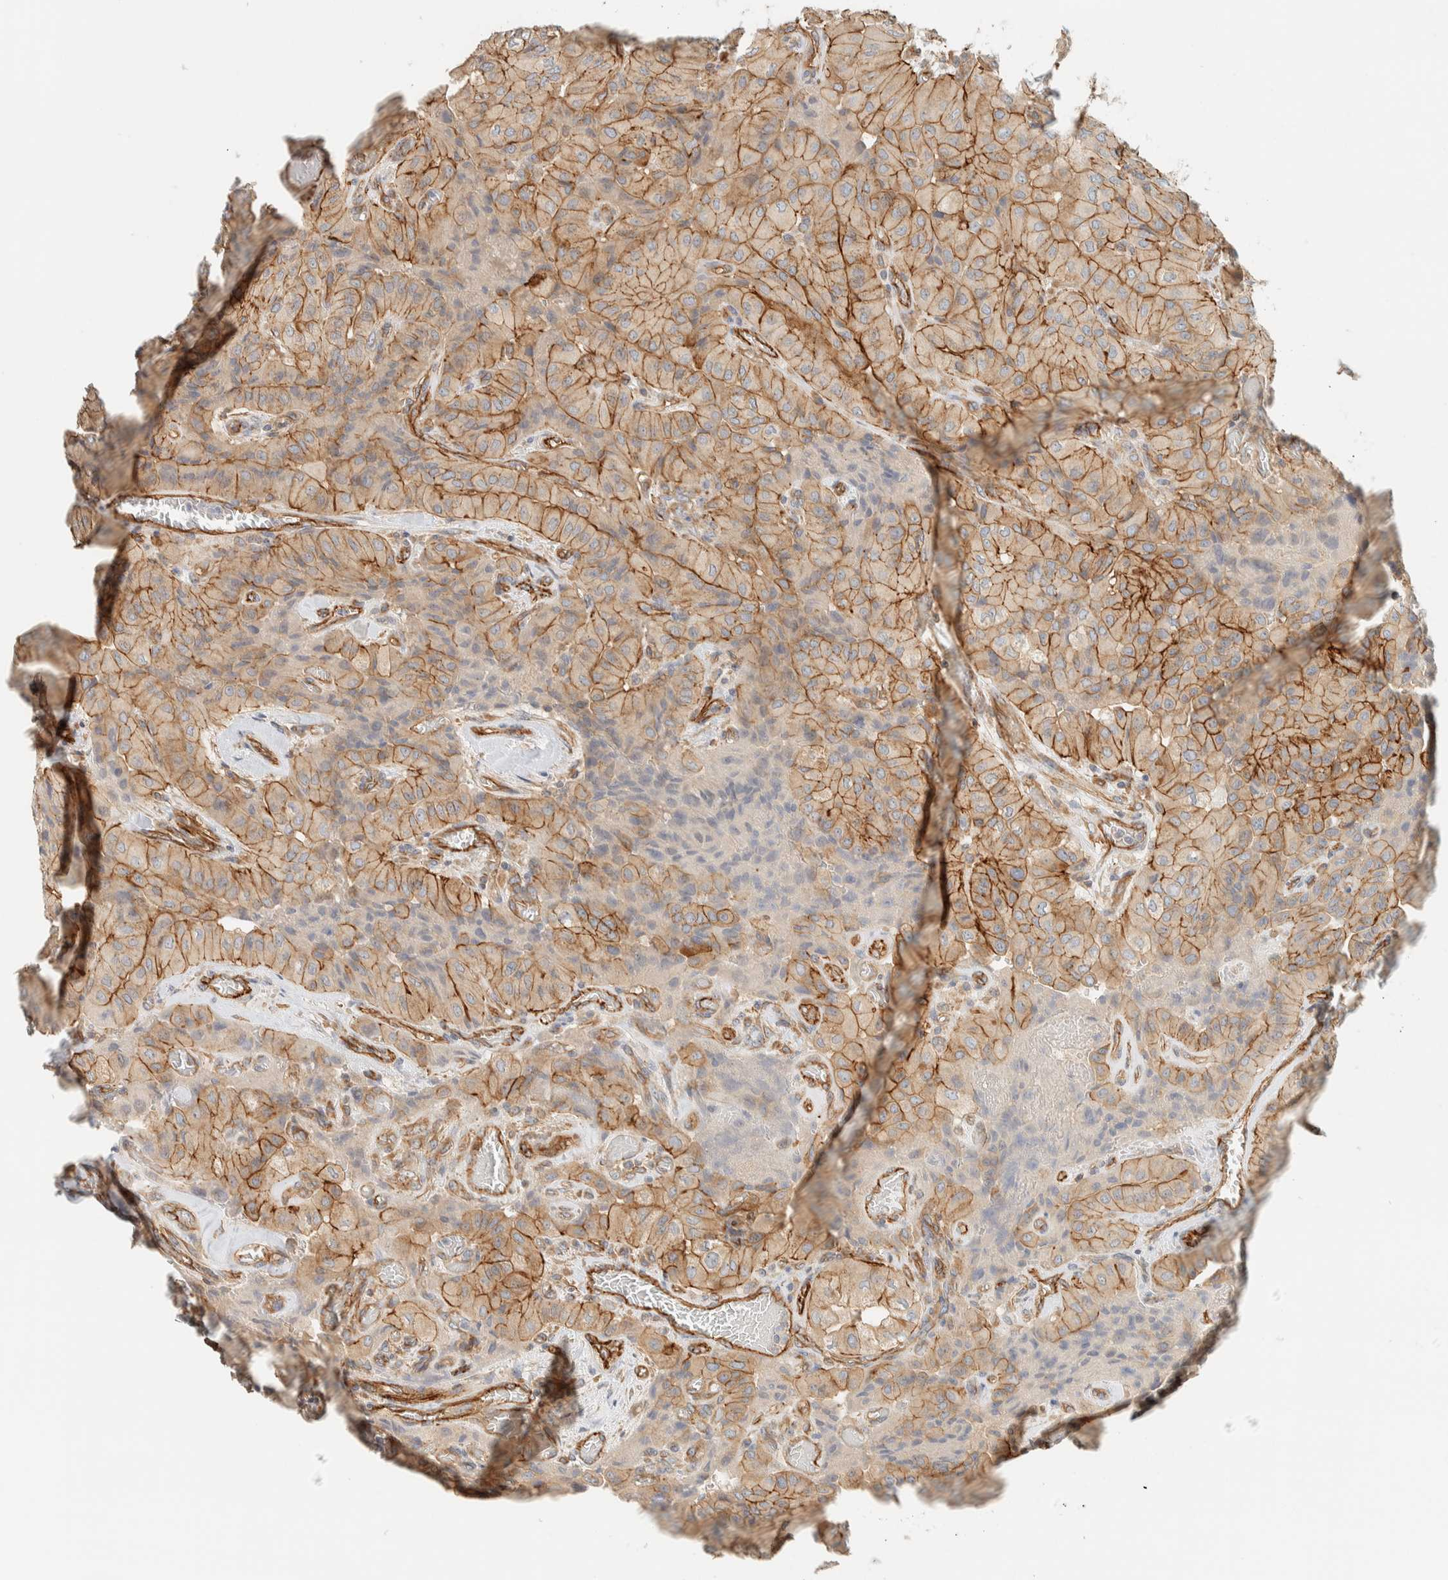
{"staining": {"intensity": "moderate", "quantity": ">75%", "location": "cytoplasmic/membranous"}, "tissue": "thyroid cancer", "cell_type": "Tumor cells", "image_type": "cancer", "snomed": [{"axis": "morphology", "description": "Papillary adenocarcinoma, NOS"}, {"axis": "topography", "description": "Thyroid gland"}], "caption": "Protein expression analysis of human thyroid cancer reveals moderate cytoplasmic/membranous expression in approximately >75% of tumor cells. (brown staining indicates protein expression, while blue staining denotes nuclei).", "gene": "LIMA1", "patient": {"sex": "female", "age": 59}}